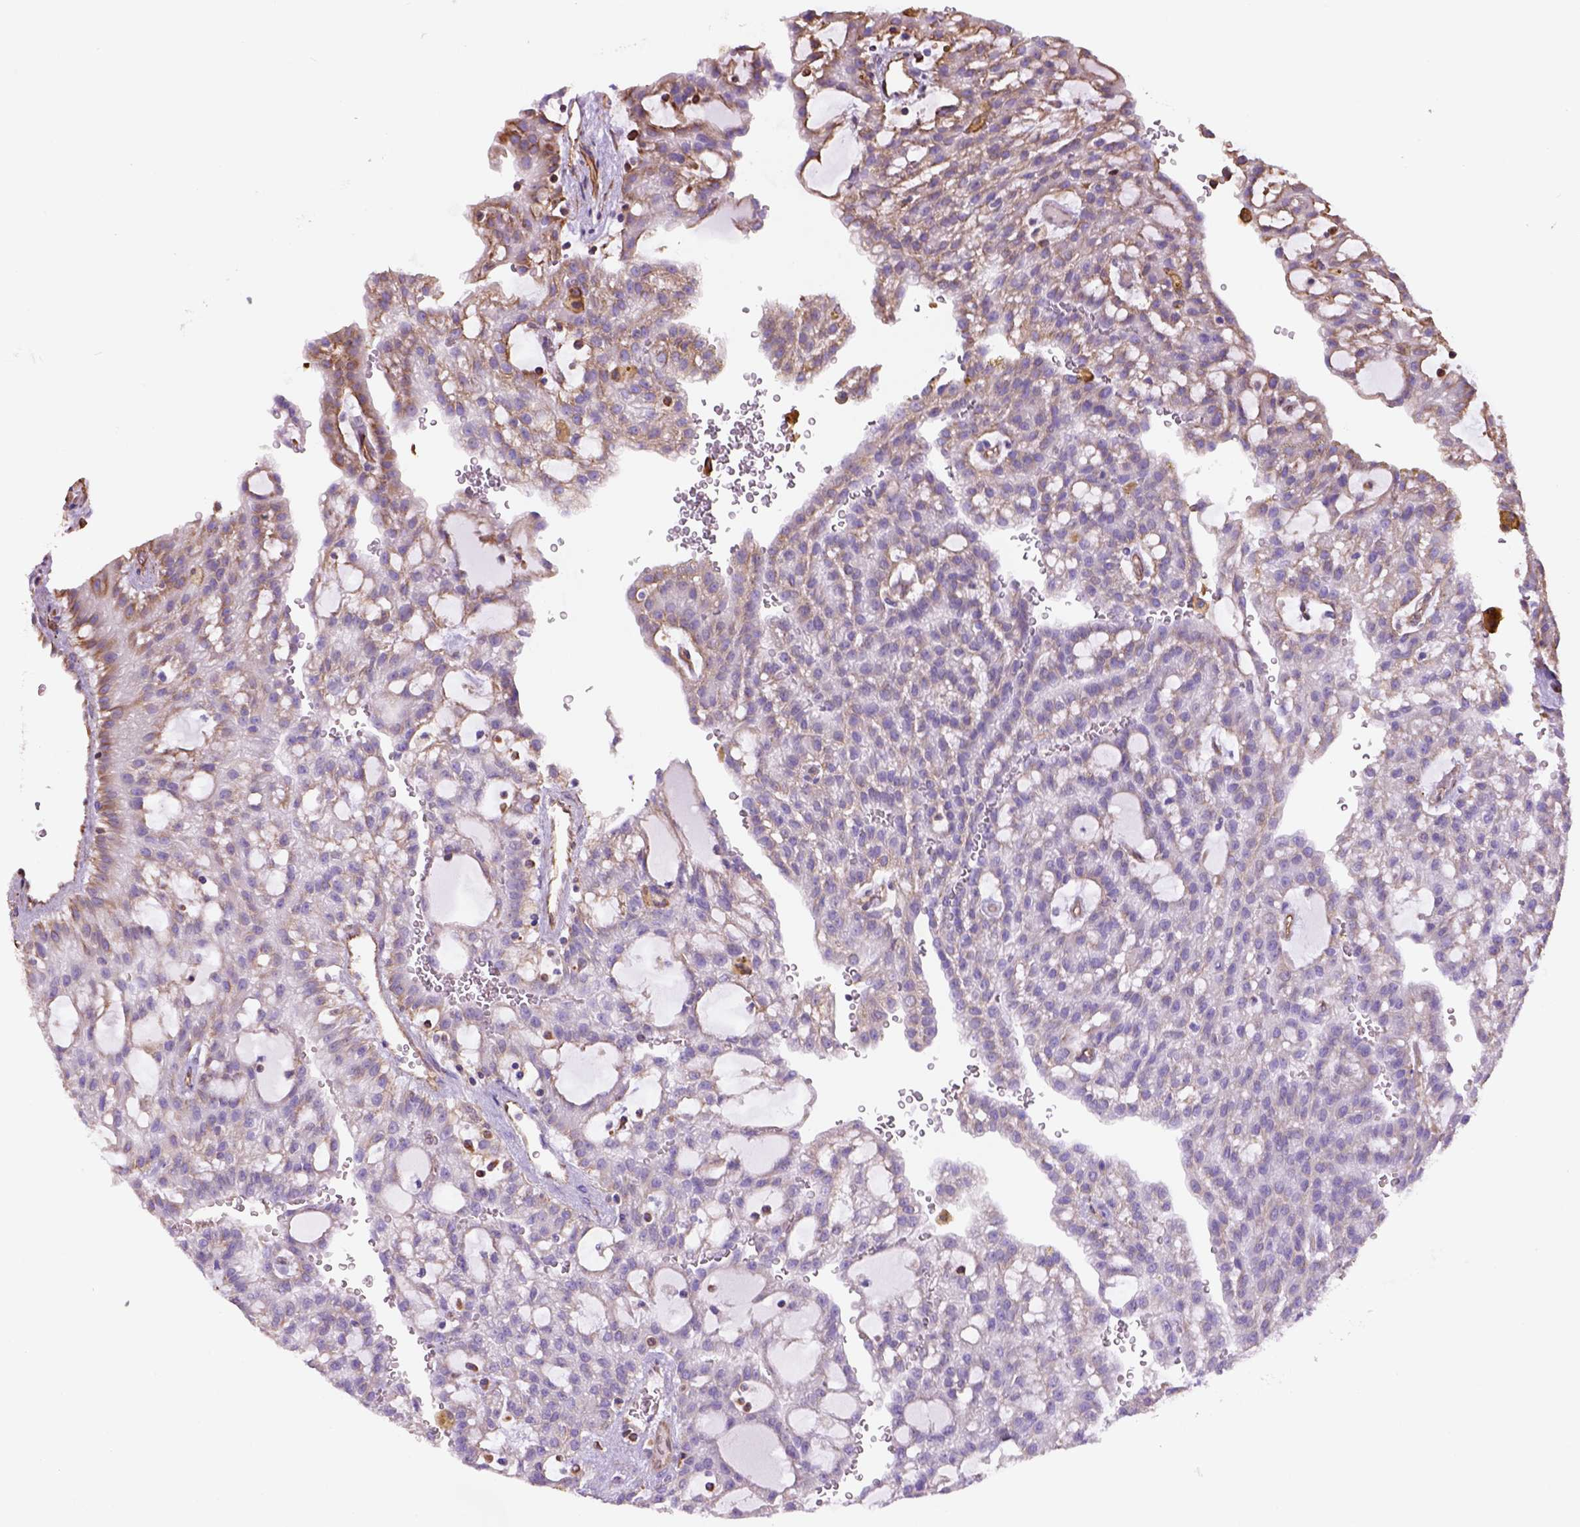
{"staining": {"intensity": "moderate", "quantity": "<25%", "location": "cytoplasmic/membranous"}, "tissue": "renal cancer", "cell_type": "Tumor cells", "image_type": "cancer", "snomed": [{"axis": "morphology", "description": "Adenocarcinoma, NOS"}, {"axis": "topography", "description": "Kidney"}], "caption": "Human renal cancer stained for a protein (brown) displays moderate cytoplasmic/membranous positive staining in approximately <25% of tumor cells.", "gene": "ZZZ3", "patient": {"sex": "male", "age": 63}}